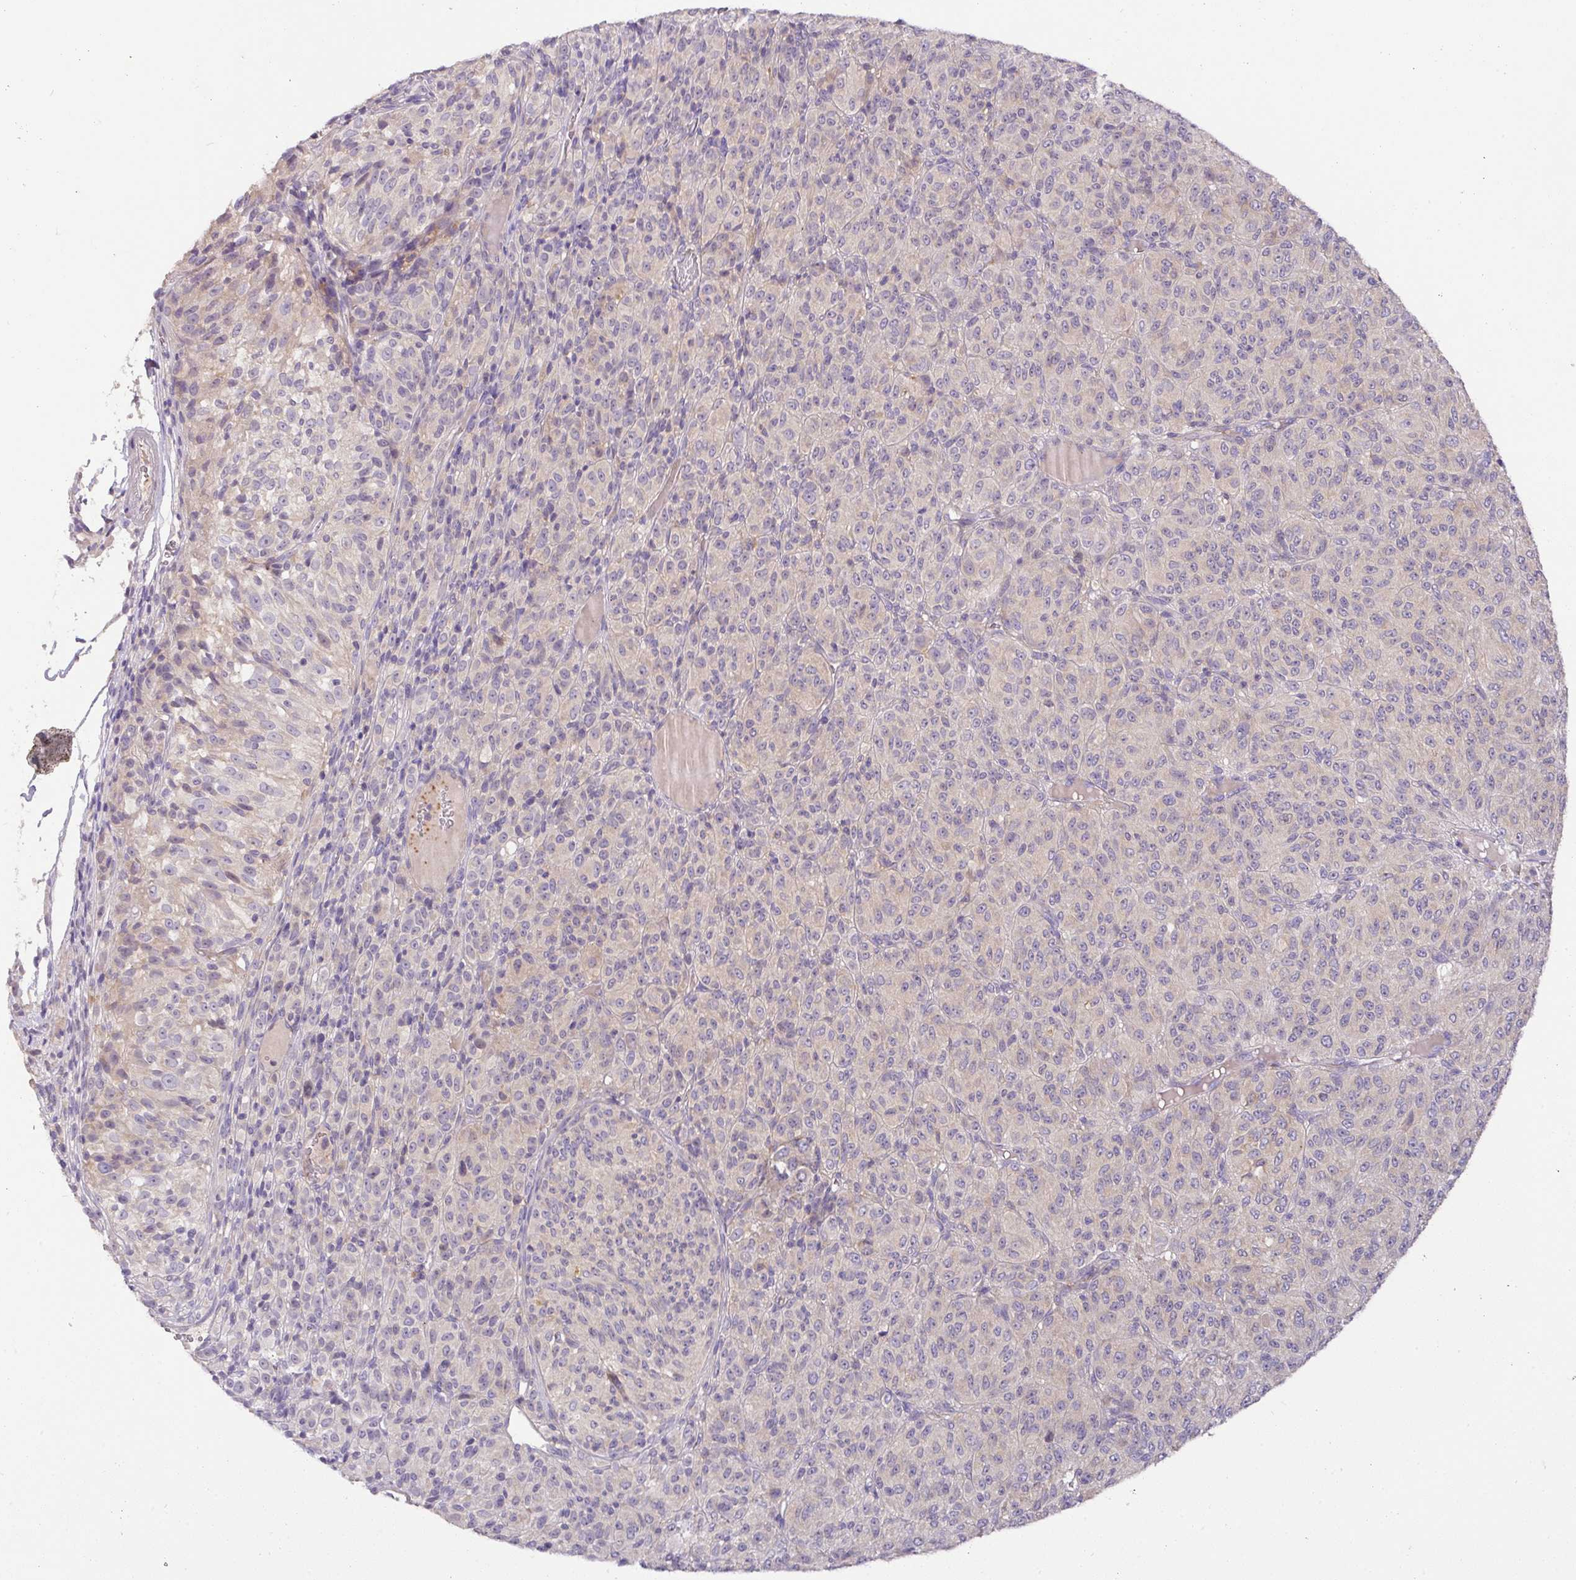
{"staining": {"intensity": "negative", "quantity": "none", "location": "none"}, "tissue": "melanoma", "cell_type": "Tumor cells", "image_type": "cancer", "snomed": [{"axis": "morphology", "description": "Malignant melanoma, Metastatic site"}, {"axis": "topography", "description": "Brain"}], "caption": "A high-resolution histopathology image shows IHC staining of malignant melanoma (metastatic site), which reveals no significant positivity in tumor cells.", "gene": "HOXC13", "patient": {"sex": "female", "age": 56}}